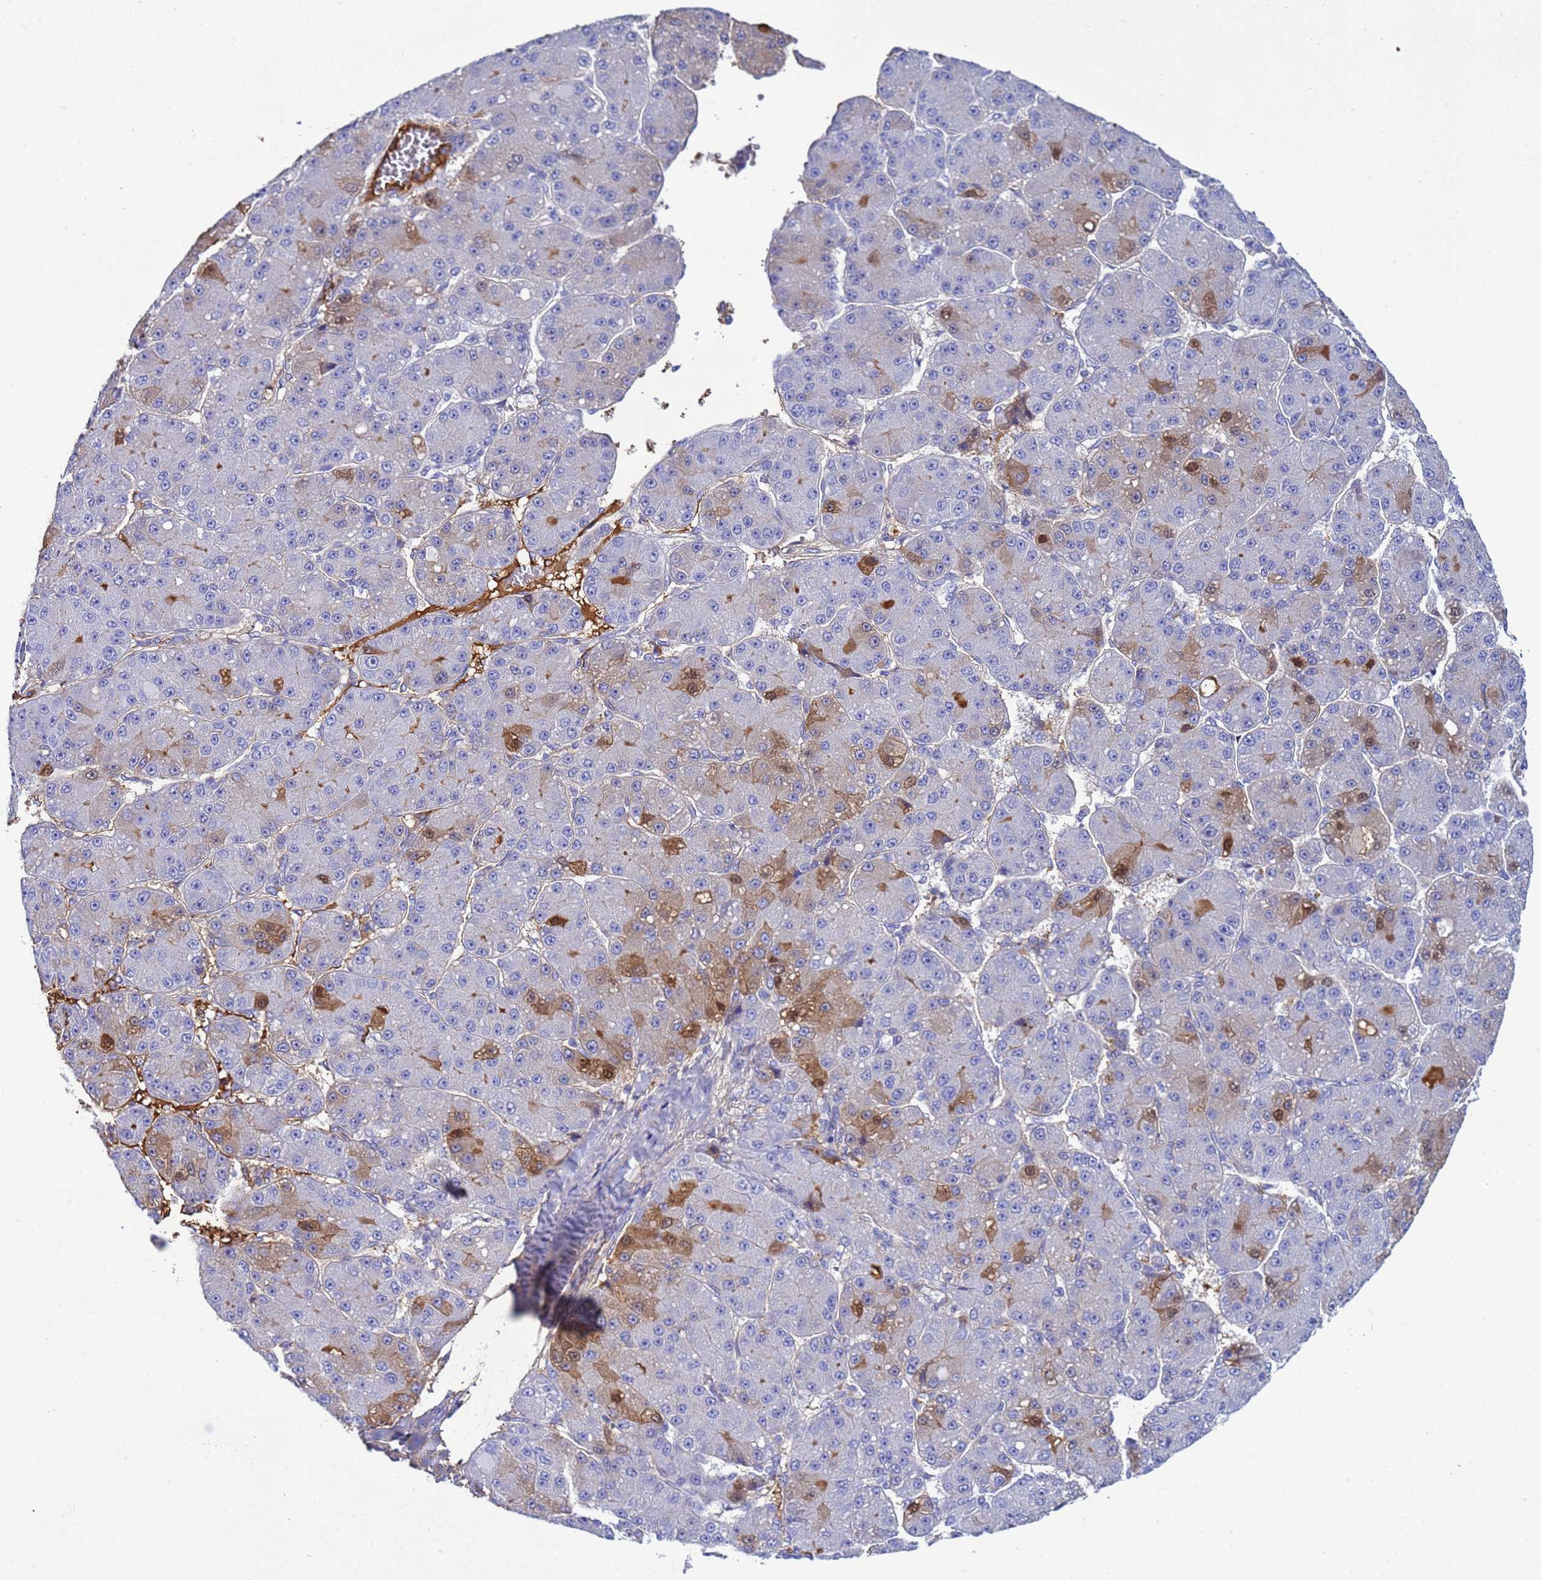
{"staining": {"intensity": "moderate", "quantity": "<25%", "location": "cytoplasmic/membranous,nuclear"}, "tissue": "liver cancer", "cell_type": "Tumor cells", "image_type": "cancer", "snomed": [{"axis": "morphology", "description": "Carcinoma, Hepatocellular, NOS"}, {"axis": "topography", "description": "Liver"}], "caption": "This photomicrograph demonstrates IHC staining of liver cancer (hepatocellular carcinoma), with low moderate cytoplasmic/membranous and nuclear staining in approximately <25% of tumor cells.", "gene": "H1-7", "patient": {"sex": "male", "age": 67}}